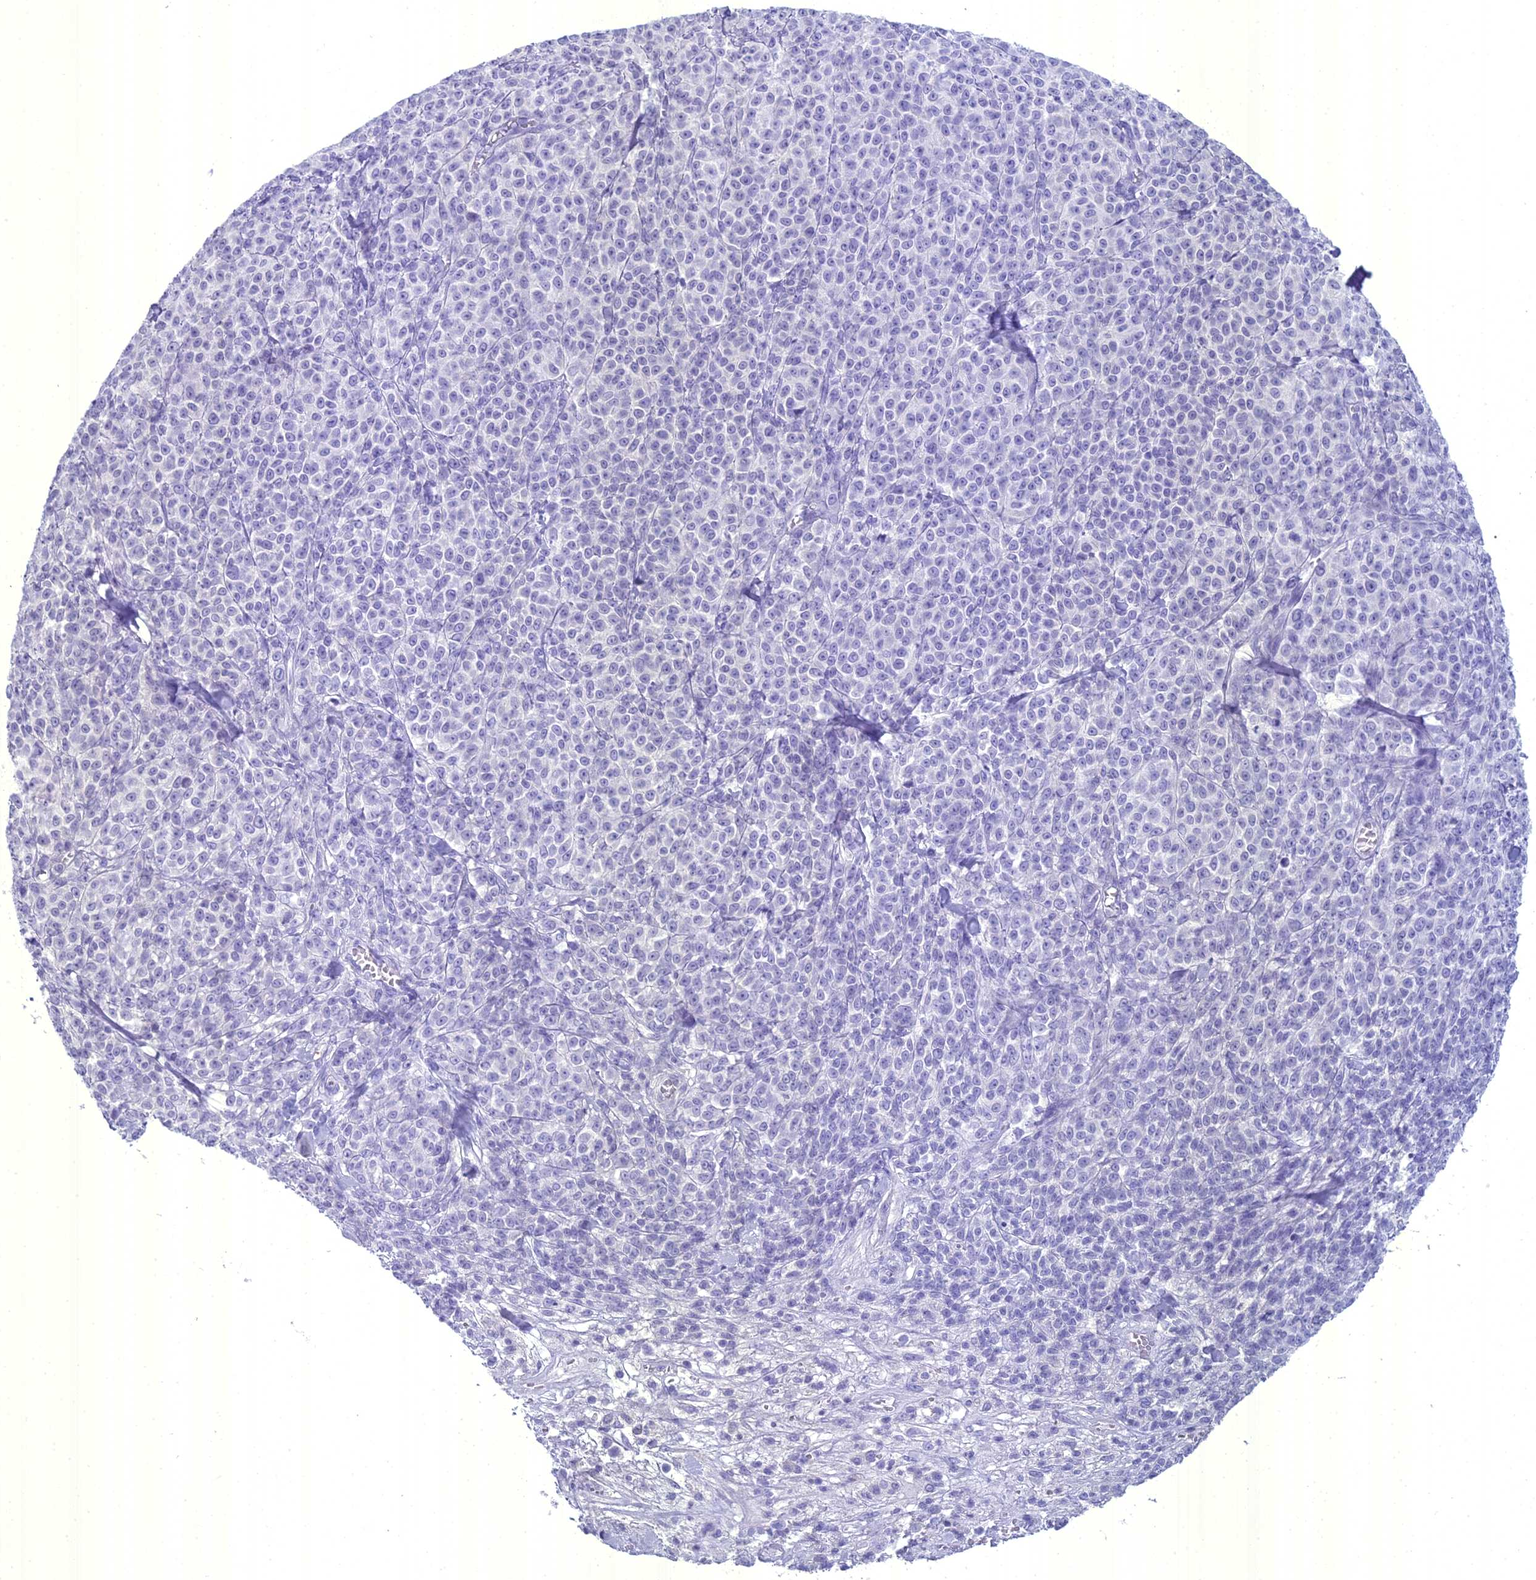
{"staining": {"intensity": "negative", "quantity": "none", "location": "none"}, "tissue": "melanoma", "cell_type": "Tumor cells", "image_type": "cancer", "snomed": [{"axis": "morphology", "description": "Normal tissue, NOS"}, {"axis": "morphology", "description": "Malignant melanoma, NOS"}, {"axis": "topography", "description": "Skin"}], "caption": "Melanoma was stained to show a protein in brown. There is no significant positivity in tumor cells. (DAB immunohistochemistry visualized using brightfield microscopy, high magnification).", "gene": "UNC80", "patient": {"sex": "female", "age": 34}}